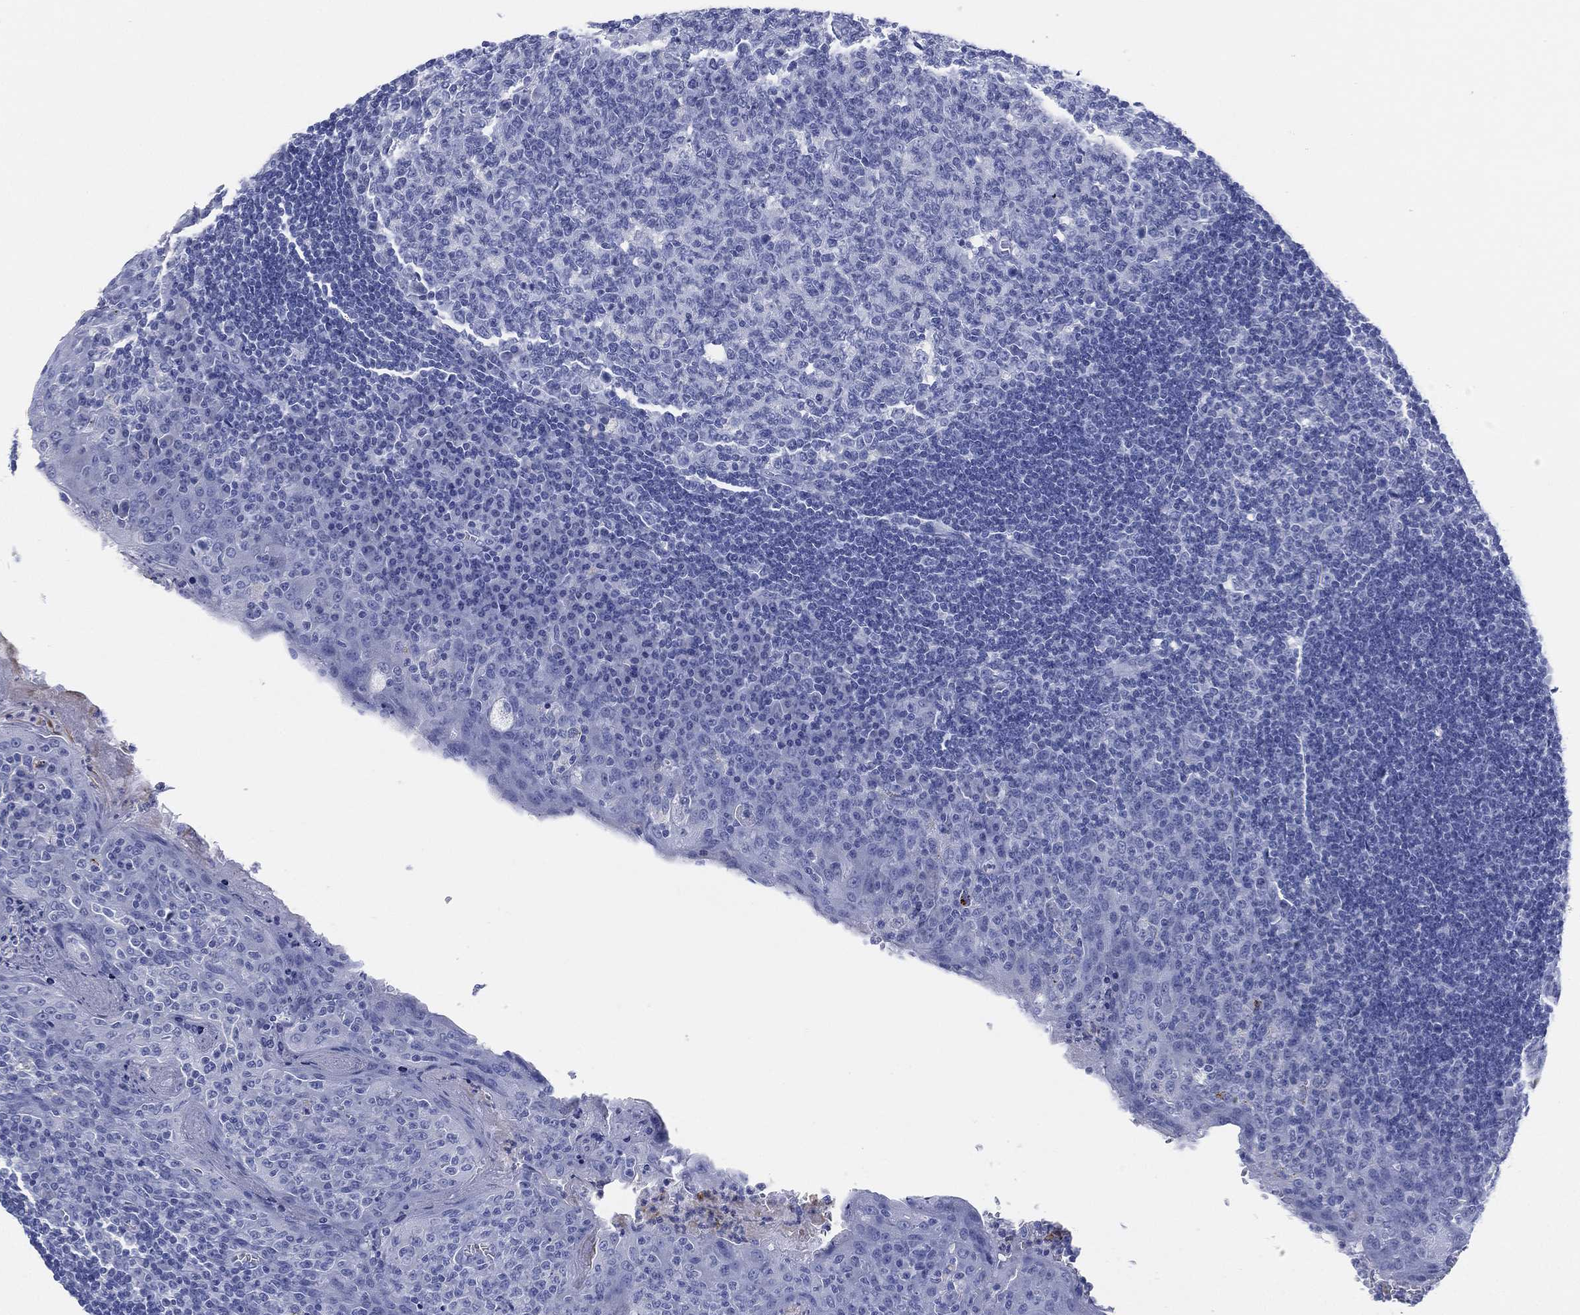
{"staining": {"intensity": "negative", "quantity": "none", "location": "none"}, "tissue": "tonsil", "cell_type": "Germinal center cells", "image_type": "normal", "snomed": [{"axis": "morphology", "description": "Normal tissue, NOS"}, {"axis": "topography", "description": "Tonsil"}], "caption": "High magnification brightfield microscopy of normal tonsil stained with DAB (brown) and counterstained with hematoxylin (blue): germinal center cells show no significant positivity. (Immunohistochemistry, brightfield microscopy, high magnification).", "gene": "SLC9C2", "patient": {"sex": "female", "age": 13}}